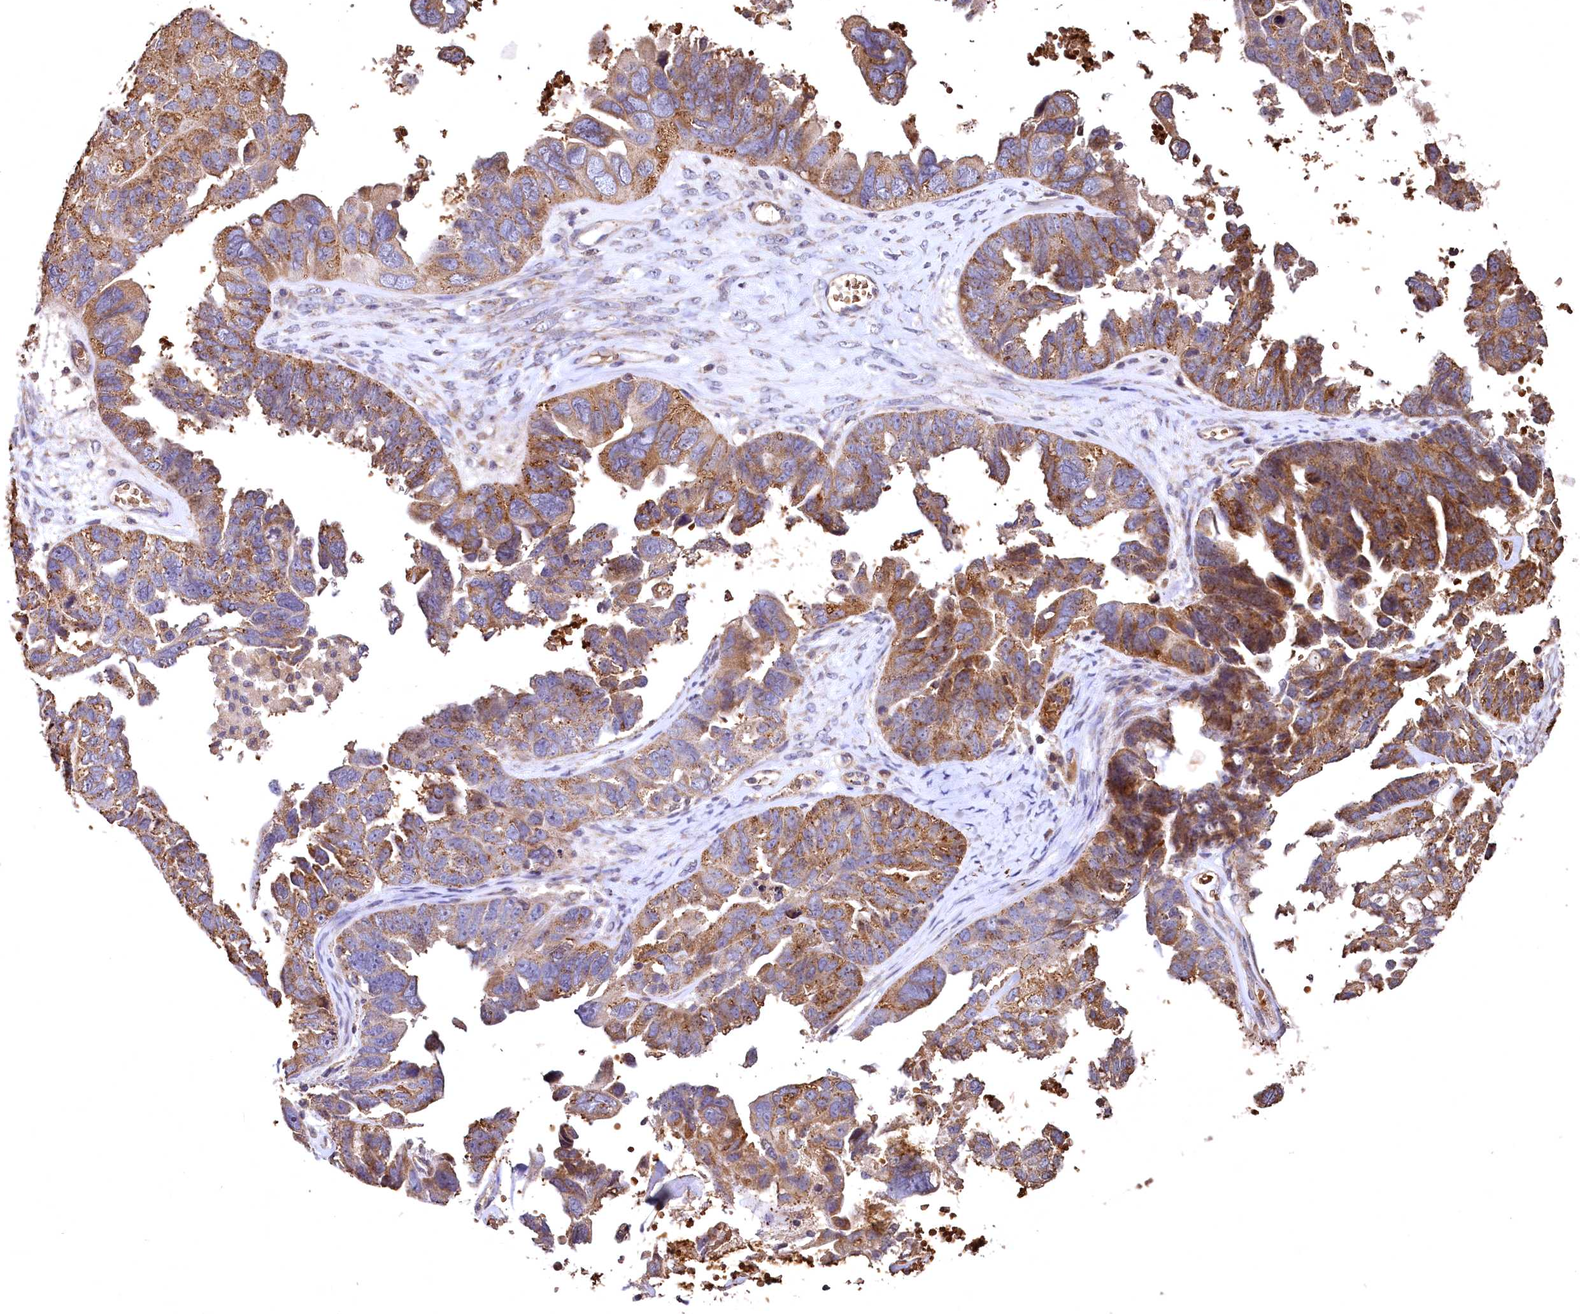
{"staining": {"intensity": "moderate", "quantity": ">75%", "location": "cytoplasmic/membranous"}, "tissue": "ovarian cancer", "cell_type": "Tumor cells", "image_type": "cancer", "snomed": [{"axis": "morphology", "description": "Cystadenocarcinoma, serous, NOS"}, {"axis": "topography", "description": "Ovary"}], "caption": "Approximately >75% of tumor cells in serous cystadenocarcinoma (ovarian) exhibit moderate cytoplasmic/membranous protein expression as visualized by brown immunohistochemical staining.", "gene": "SPTA1", "patient": {"sex": "female", "age": 79}}